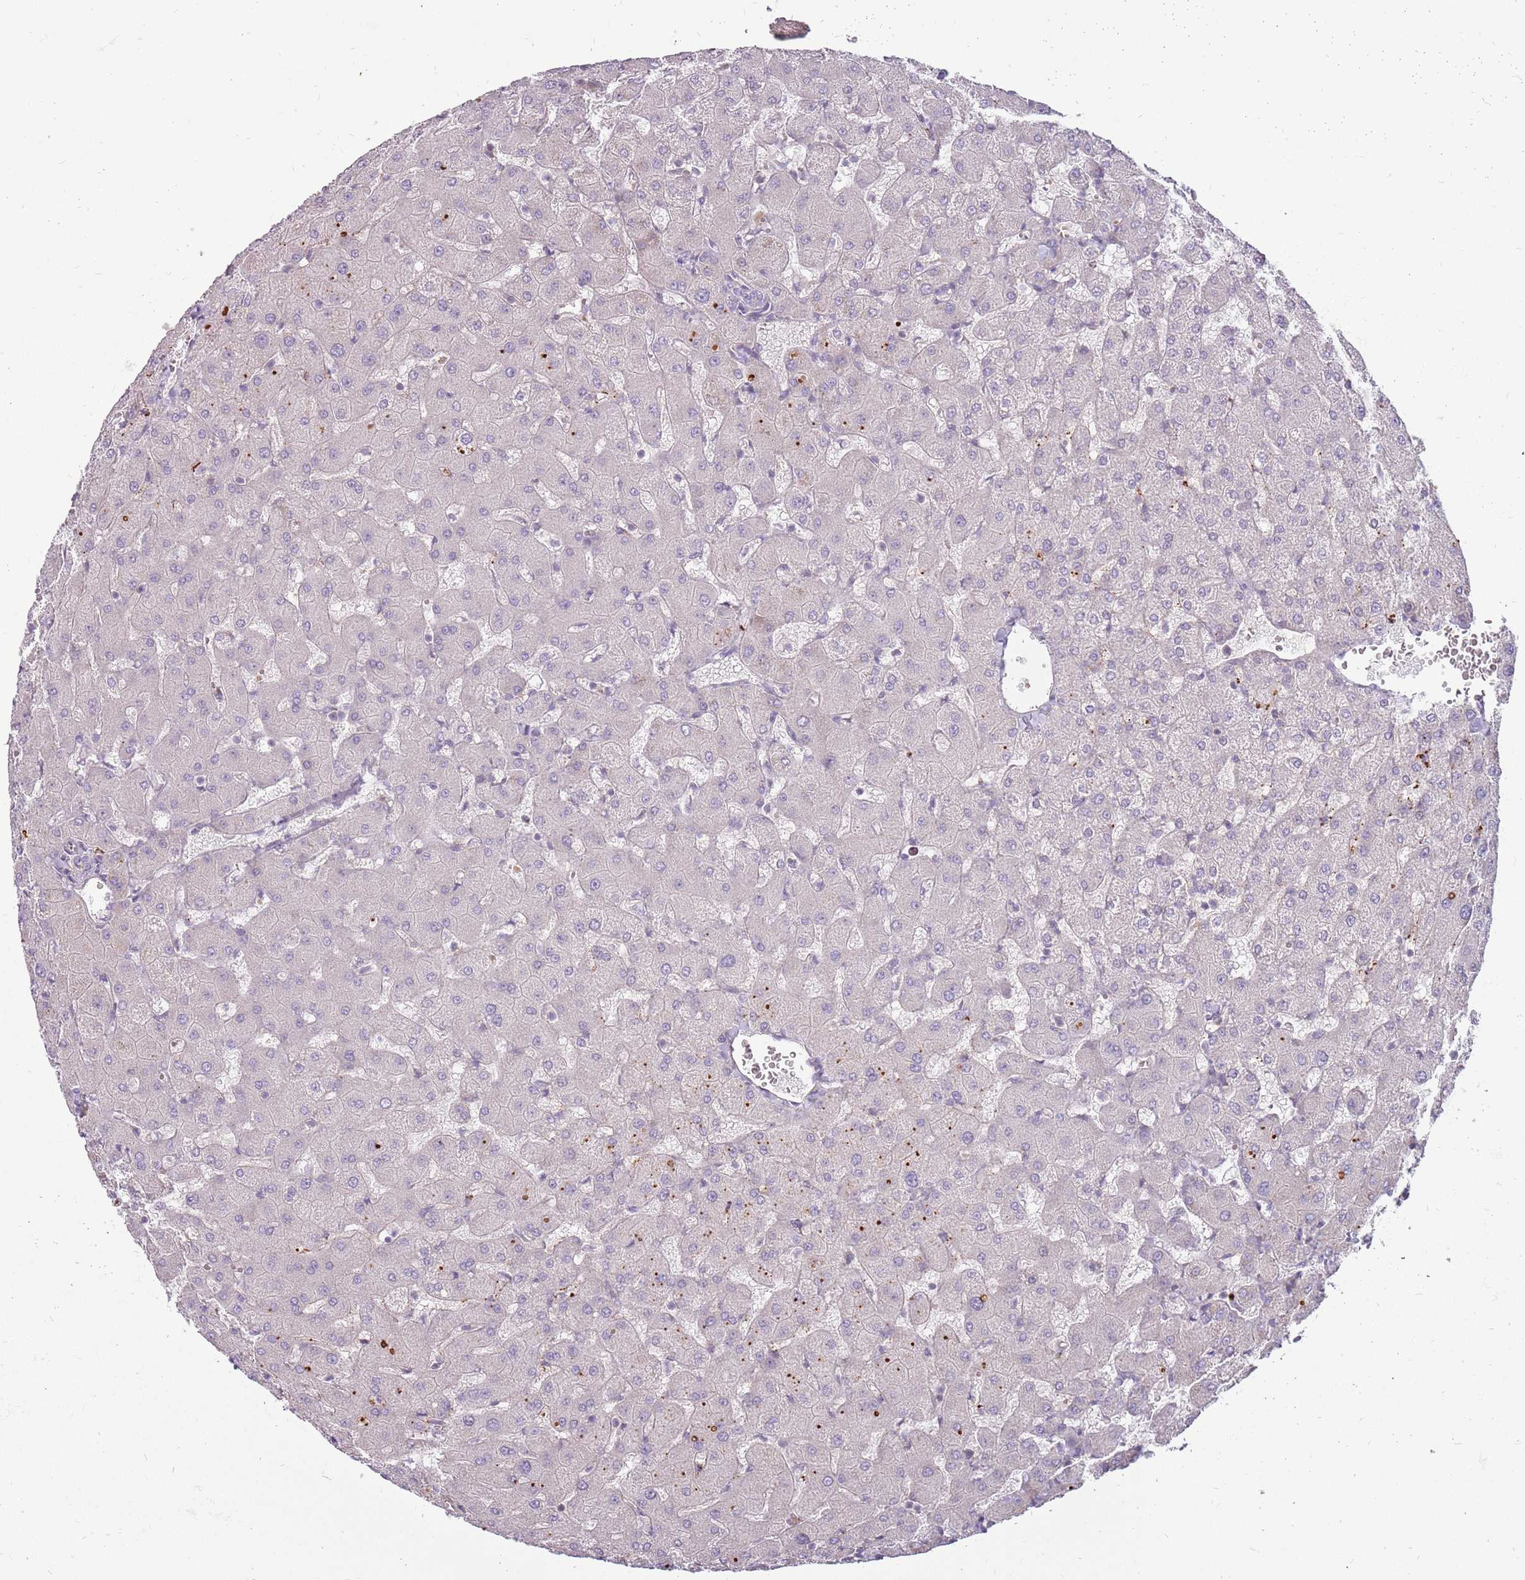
{"staining": {"intensity": "negative", "quantity": "none", "location": "none"}, "tissue": "liver", "cell_type": "Cholangiocytes", "image_type": "normal", "snomed": [{"axis": "morphology", "description": "Normal tissue, NOS"}, {"axis": "topography", "description": "Liver"}], "caption": "High magnification brightfield microscopy of unremarkable liver stained with DAB (brown) and counterstained with hematoxylin (blue): cholangiocytes show no significant expression.", "gene": "MCUB", "patient": {"sex": "female", "age": 63}}